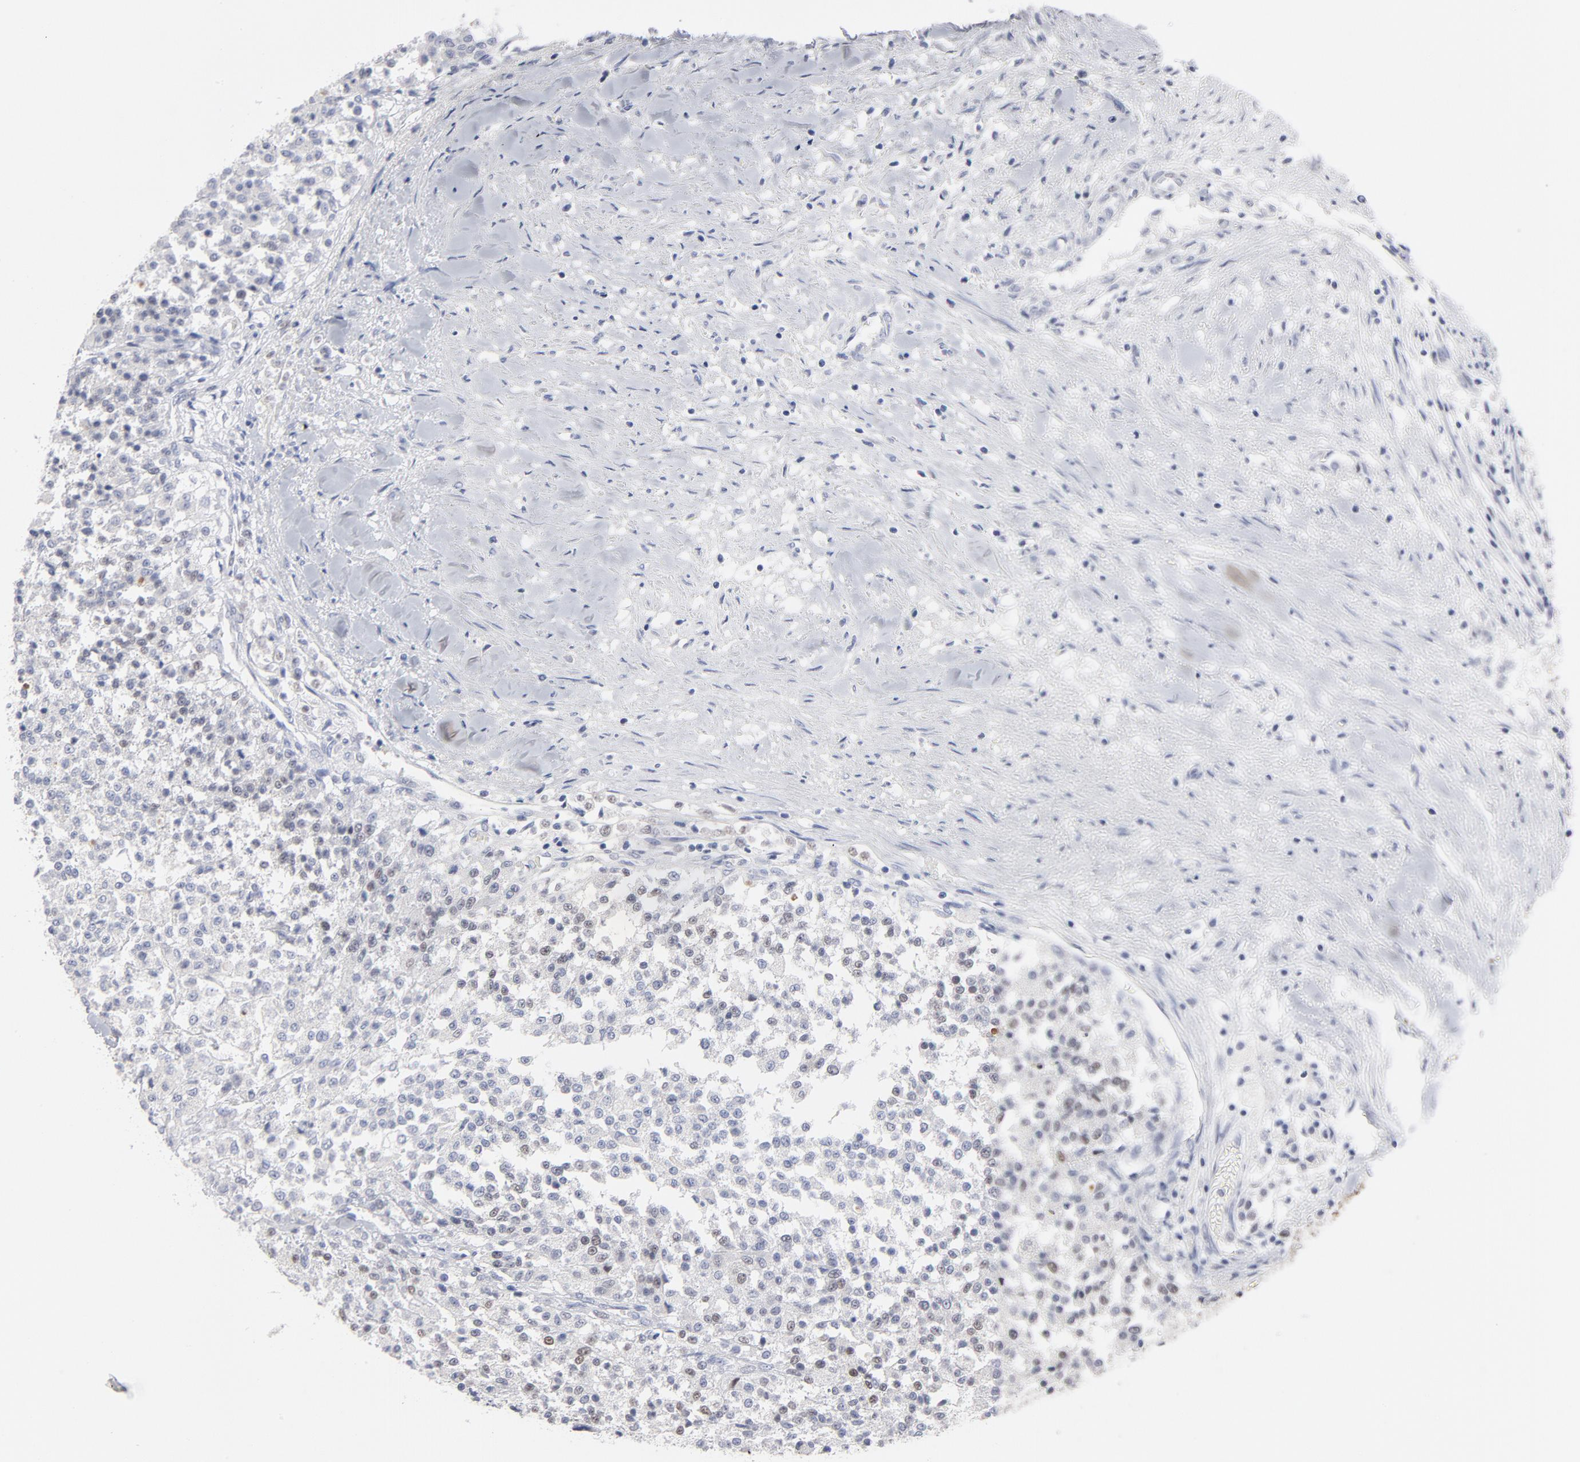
{"staining": {"intensity": "moderate", "quantity": "<25%", "location": "nuclear"}, "tissue": "testis cancer", "cell_type": "Tumor cells", "image_type": "cancer", "snomed": [{"axis": "morphology", "description": "Seminoma, NOS"}, {"axis": "topography", "description": "Testis"}], "caption": "Immunohistochemistry histopathology image of testis cancer (seminoma) stained for a protein (brown), which exhibits low levels of moderate nuclear expression in about <25% of tumor cells.", "gene": "MCM7", "patient": {"sex": "male", "age": 59}}